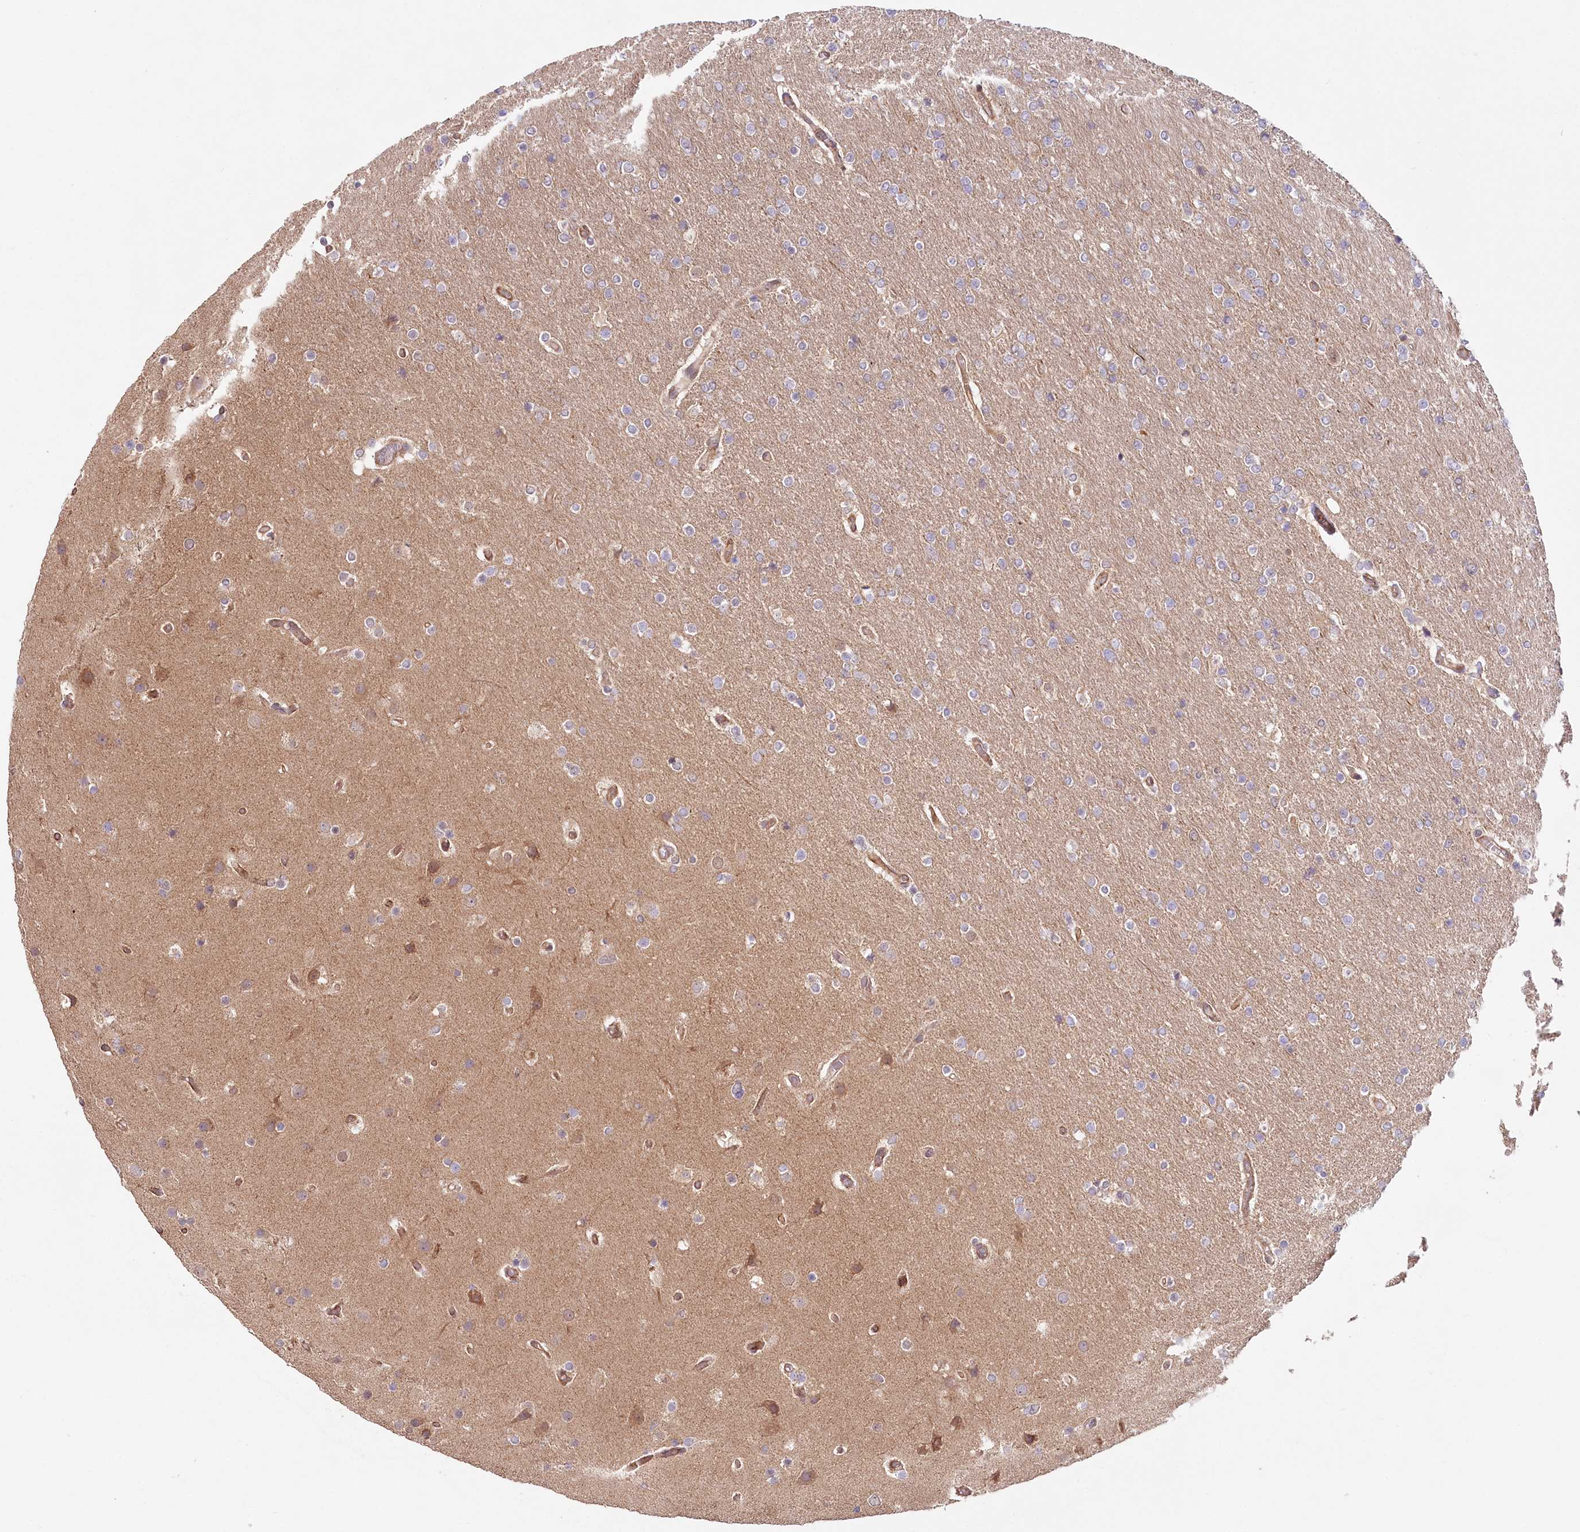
{"staining": {"intensity": "weak", "quantity": "<25%", "location": "cytoplasmic/membranous"}, "tissue": "glioma", "cell_type": "Tumor cells", "image_type": "cancer", "snomed": [{"axis": "morphology", "description": "Glioma, malignant, High grade"}, {"axis": "topography", "description": "Cerebral cortex"}], "caption": "The image exhibits no significant positivity in tumor cells of glioma. (DAB (3,3'-diaminobenzidine) IHC, high magnification).", "gene": "CEP70", "patient": {"sex": "female", "age": 36}}